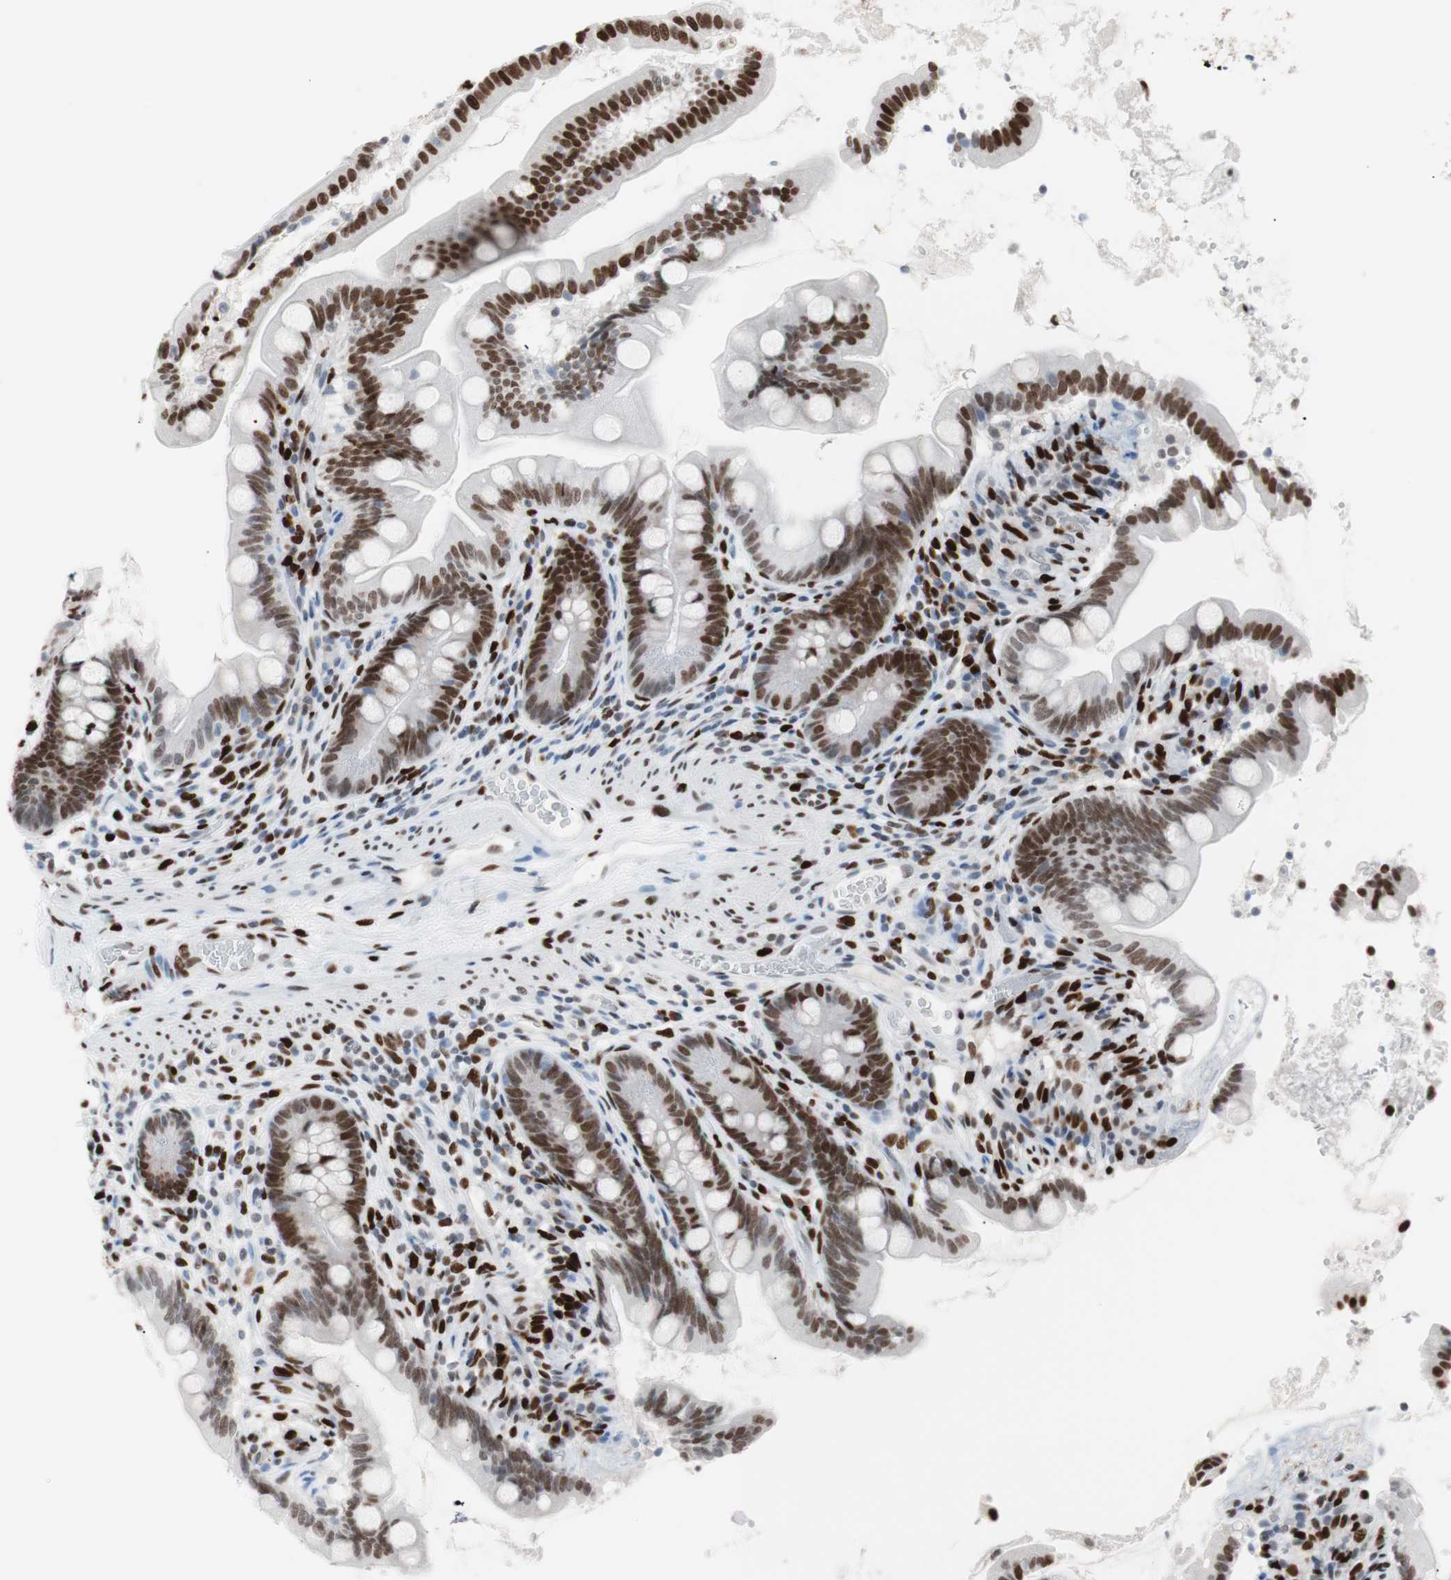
{"staining": {"intensity": "moderate", "quantity": ">75%", "location": "nuclear"}, "tissue": "small intestine", "cell_type": "Glandular cells", "image_type": "normal", "snomed": [{"axis": "morphology", "description": "Normal tissue, NOS"}, {"axis": "topography", "description": "Small intestine"}], "caption": "Moderate nuclear staining is appreciated in about >75% of glandular cells in benign small intestine.", "gene": "CEBPB", "patient": {"sex": "female", "age": 56}}